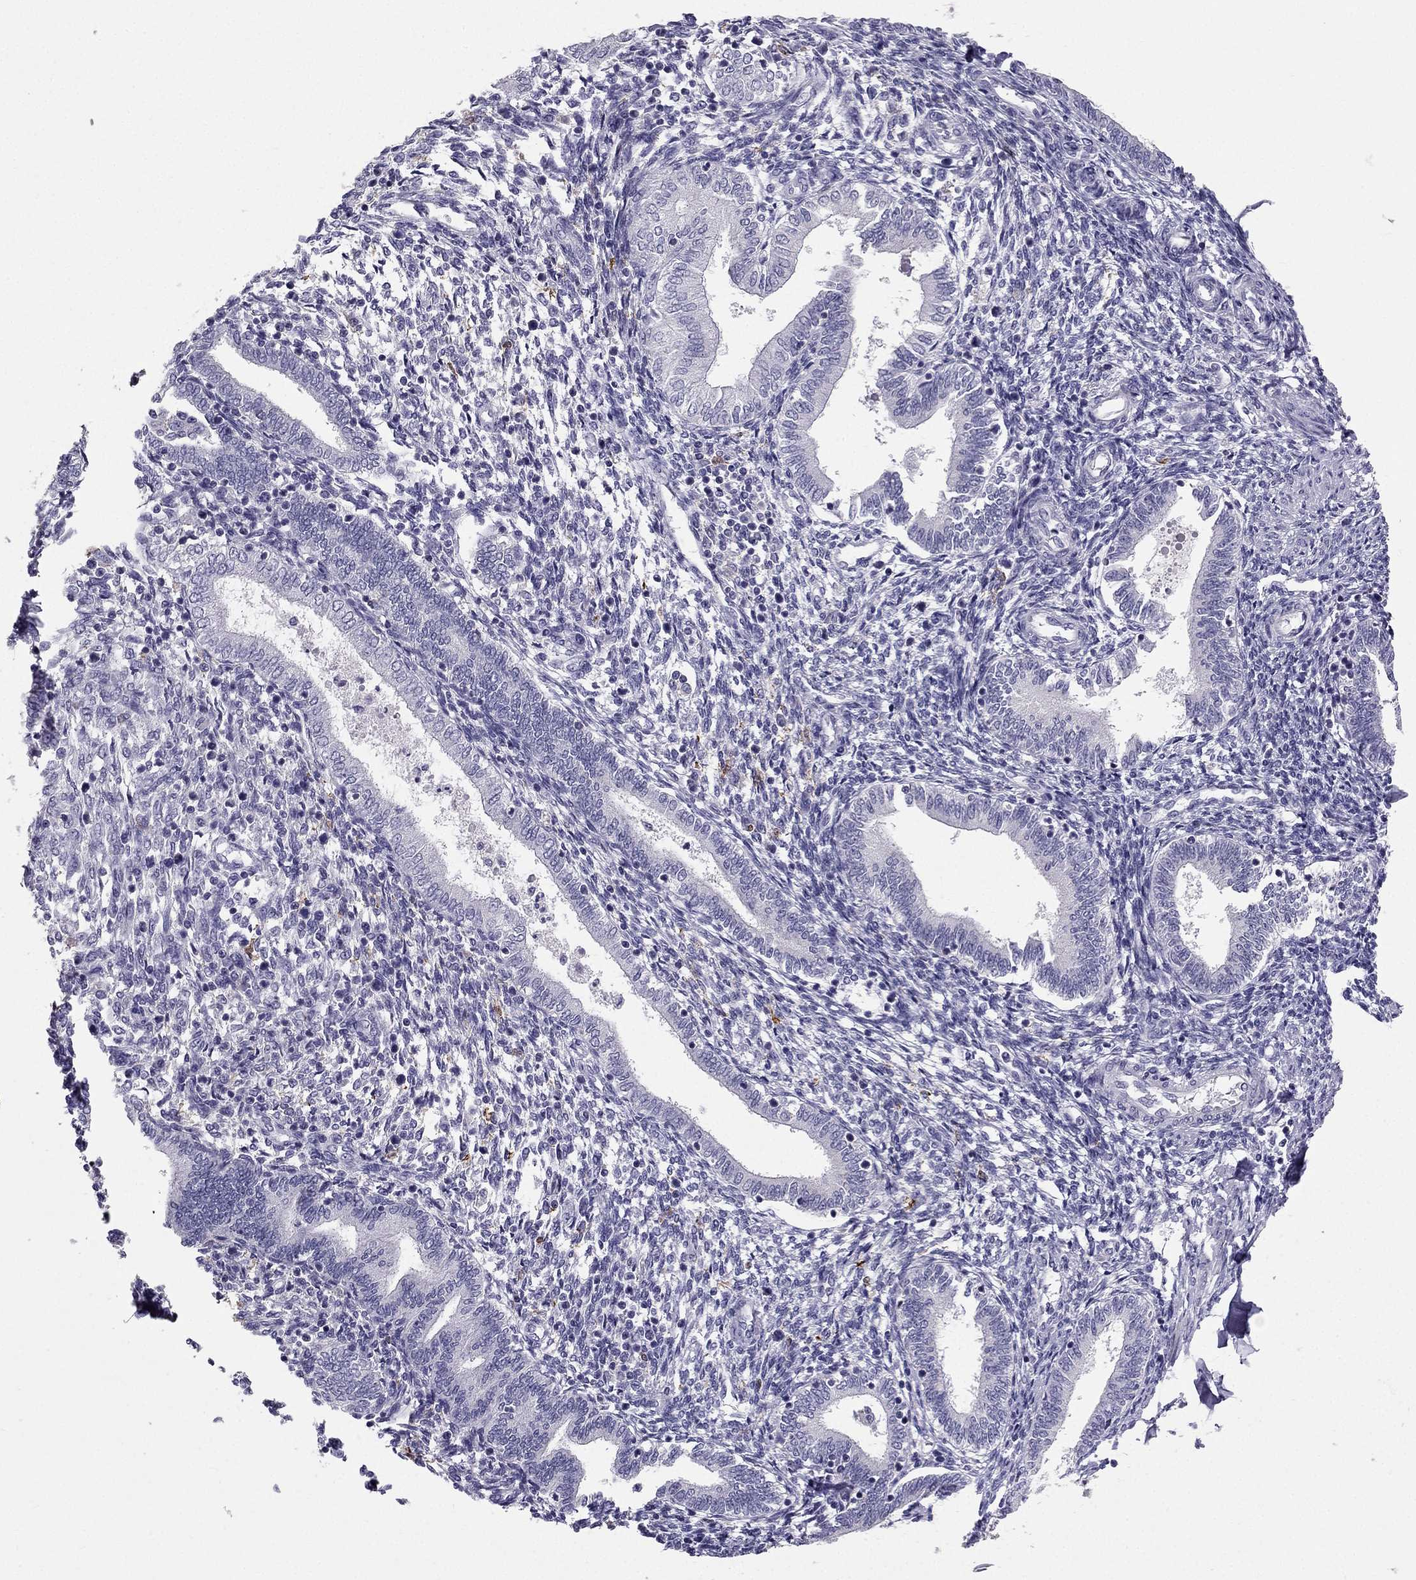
{"staining": {"intensity": "negative", "quantity": "none", "location": "none"}, "tissue": "endometrium", "cell_type": "Cells in endometrial stroma", "image_type": "normal", "snomed": [{"axis": "morphology", "description": "Normal tissue, NOS"}, {"axis": "topography", "description": "Endometrium"}], "caption": "Micrograph shows no protein expression in cells in endometrial stroma of benign endometrium. (DAB immunohistochemistry, high magnification).", "gene": "LMTK3", "patient": {"sex": "female", "age": 42}}